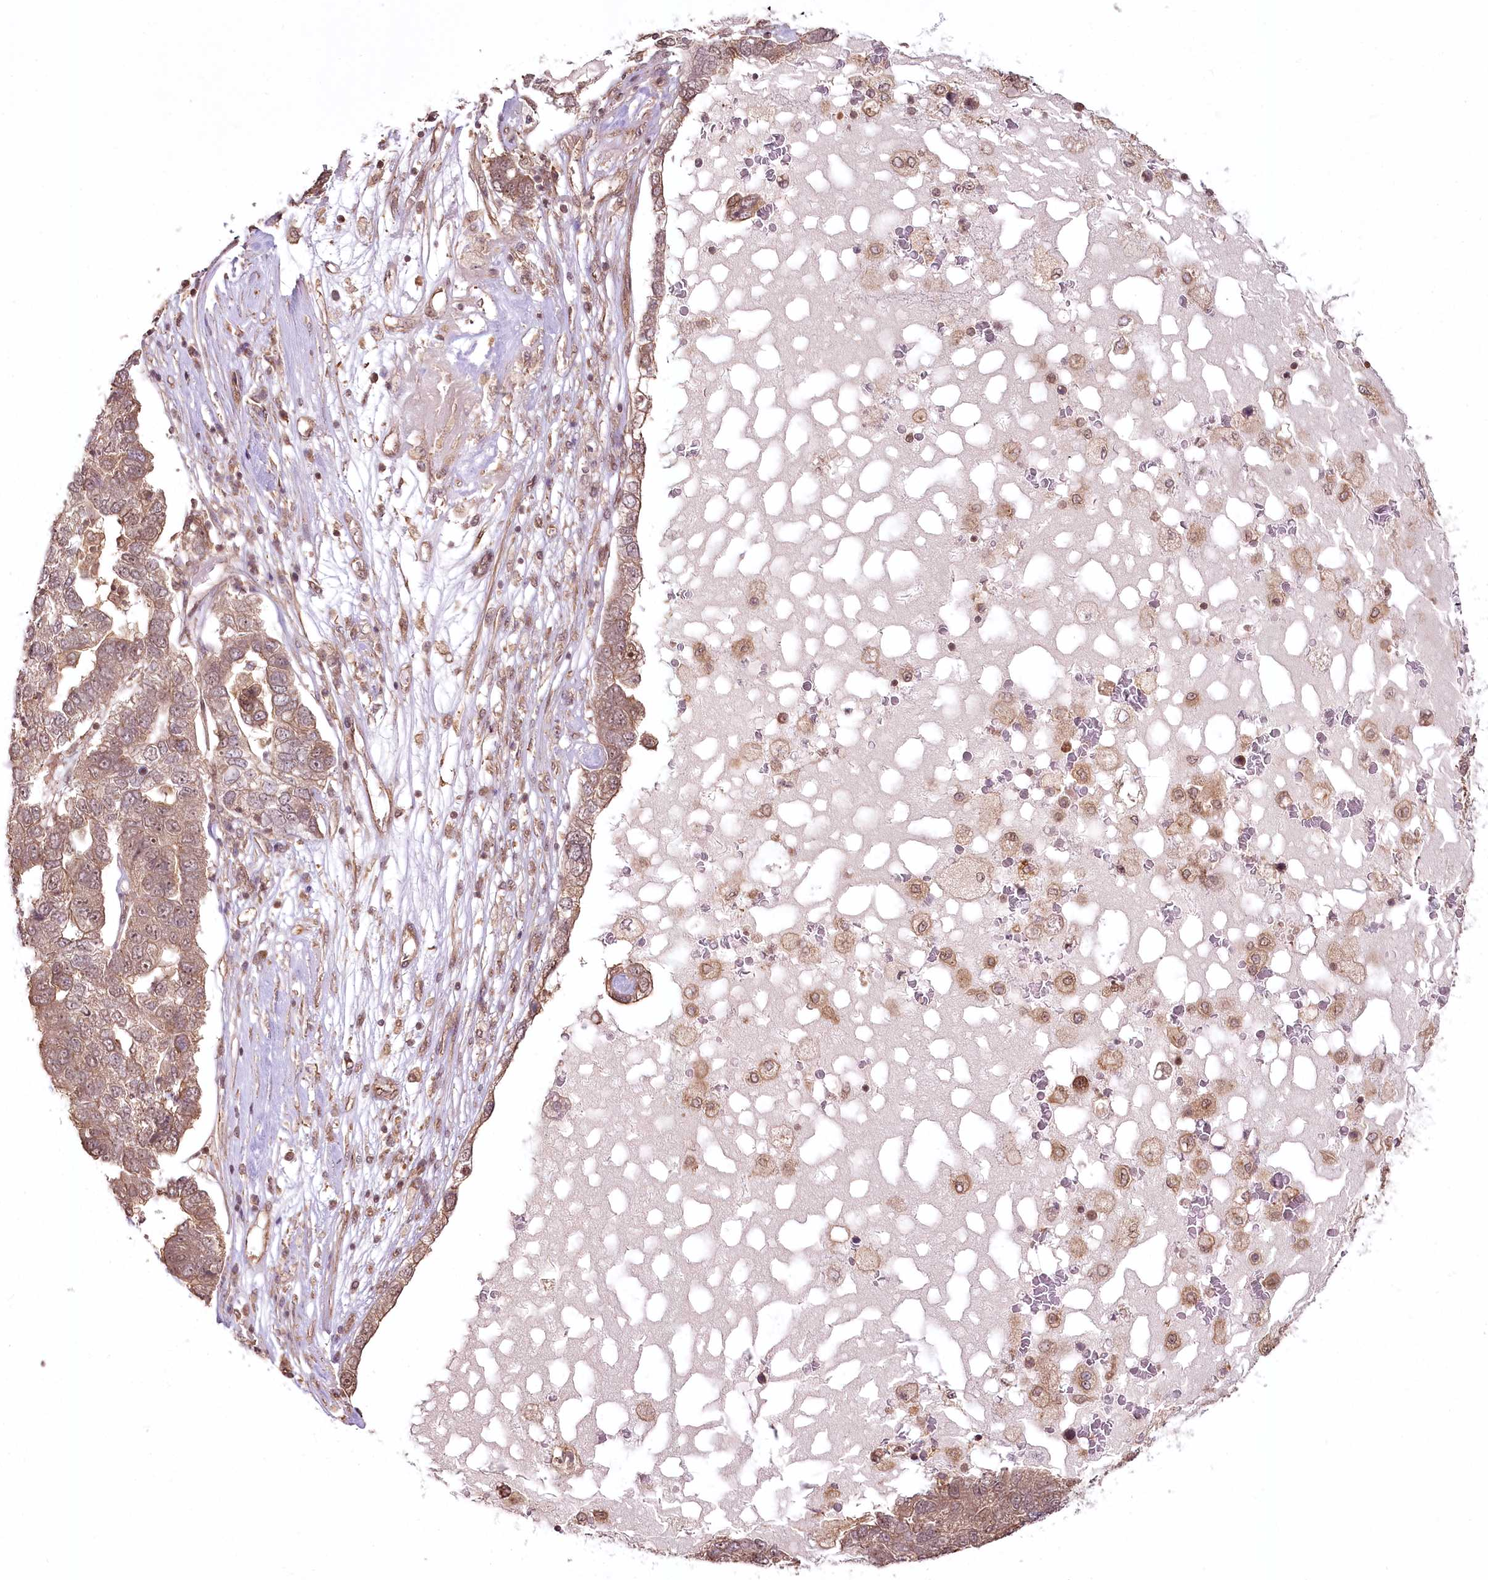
{"staining": {"intensity": "moderate", "quantity": ">75%", "location": "cytoplasmic/membranous,nuclear"}, "tissue": "pancreatic cancer", "cell_type": "Tumor cells", "image_type": "cancer", "snomed": [{"axis": "morphology", "description": "Adenocarcinoma, NOS"}, {"axis": "topography", "description": "Pancreas"}], "caption": "Moderate cytoplasmic/membranous and nuclear protein positivity is seen in approximately >75% of tumor cells in pancreatic cancer (adenocarcinoma).", "gene": "R3HDM2", "patient": {"sex": "female", "age": 61}}